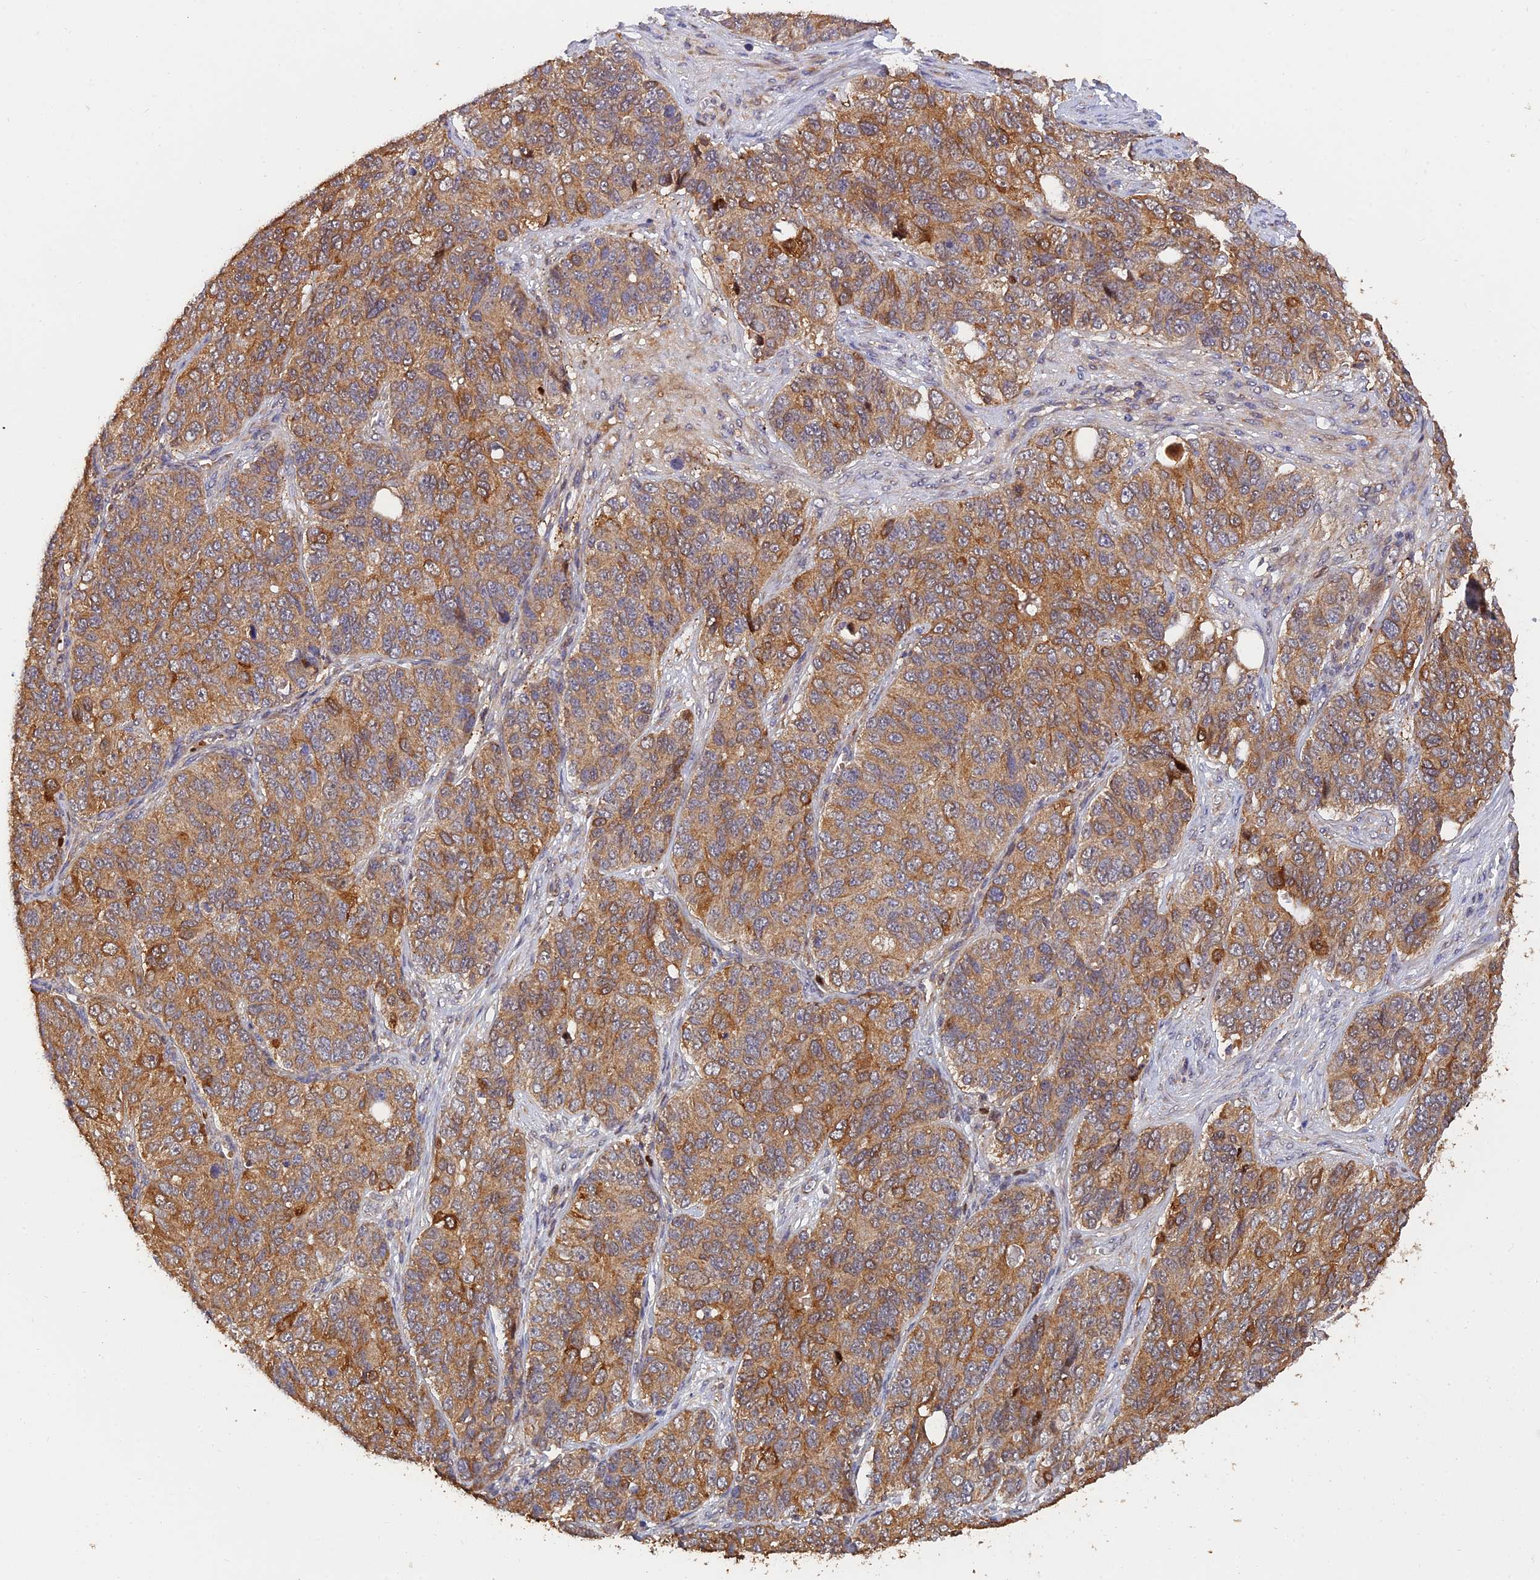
{"staining": {"intensity": "moderate", "quantity": ">75%", "location": "cytoplasmic/membranous"}, "tissue": "ovarian cancer", "cell_type": "Tumor cells", "image_type": "cancer", "snomed": [{"axis": "morphology", "description": "Carcinoma, endometroid"}, {"axis": "topography", "description": "Ovary"}], "caption": "This is a photomicrograph of IHC staining of ovarian cancer (endometroid carcinoma), which shows moderate staining in the cytoplasmic/membranous of tumor cells.", "gene": "SLC38A11", "patient": {"sex": "female", "age": 51}}